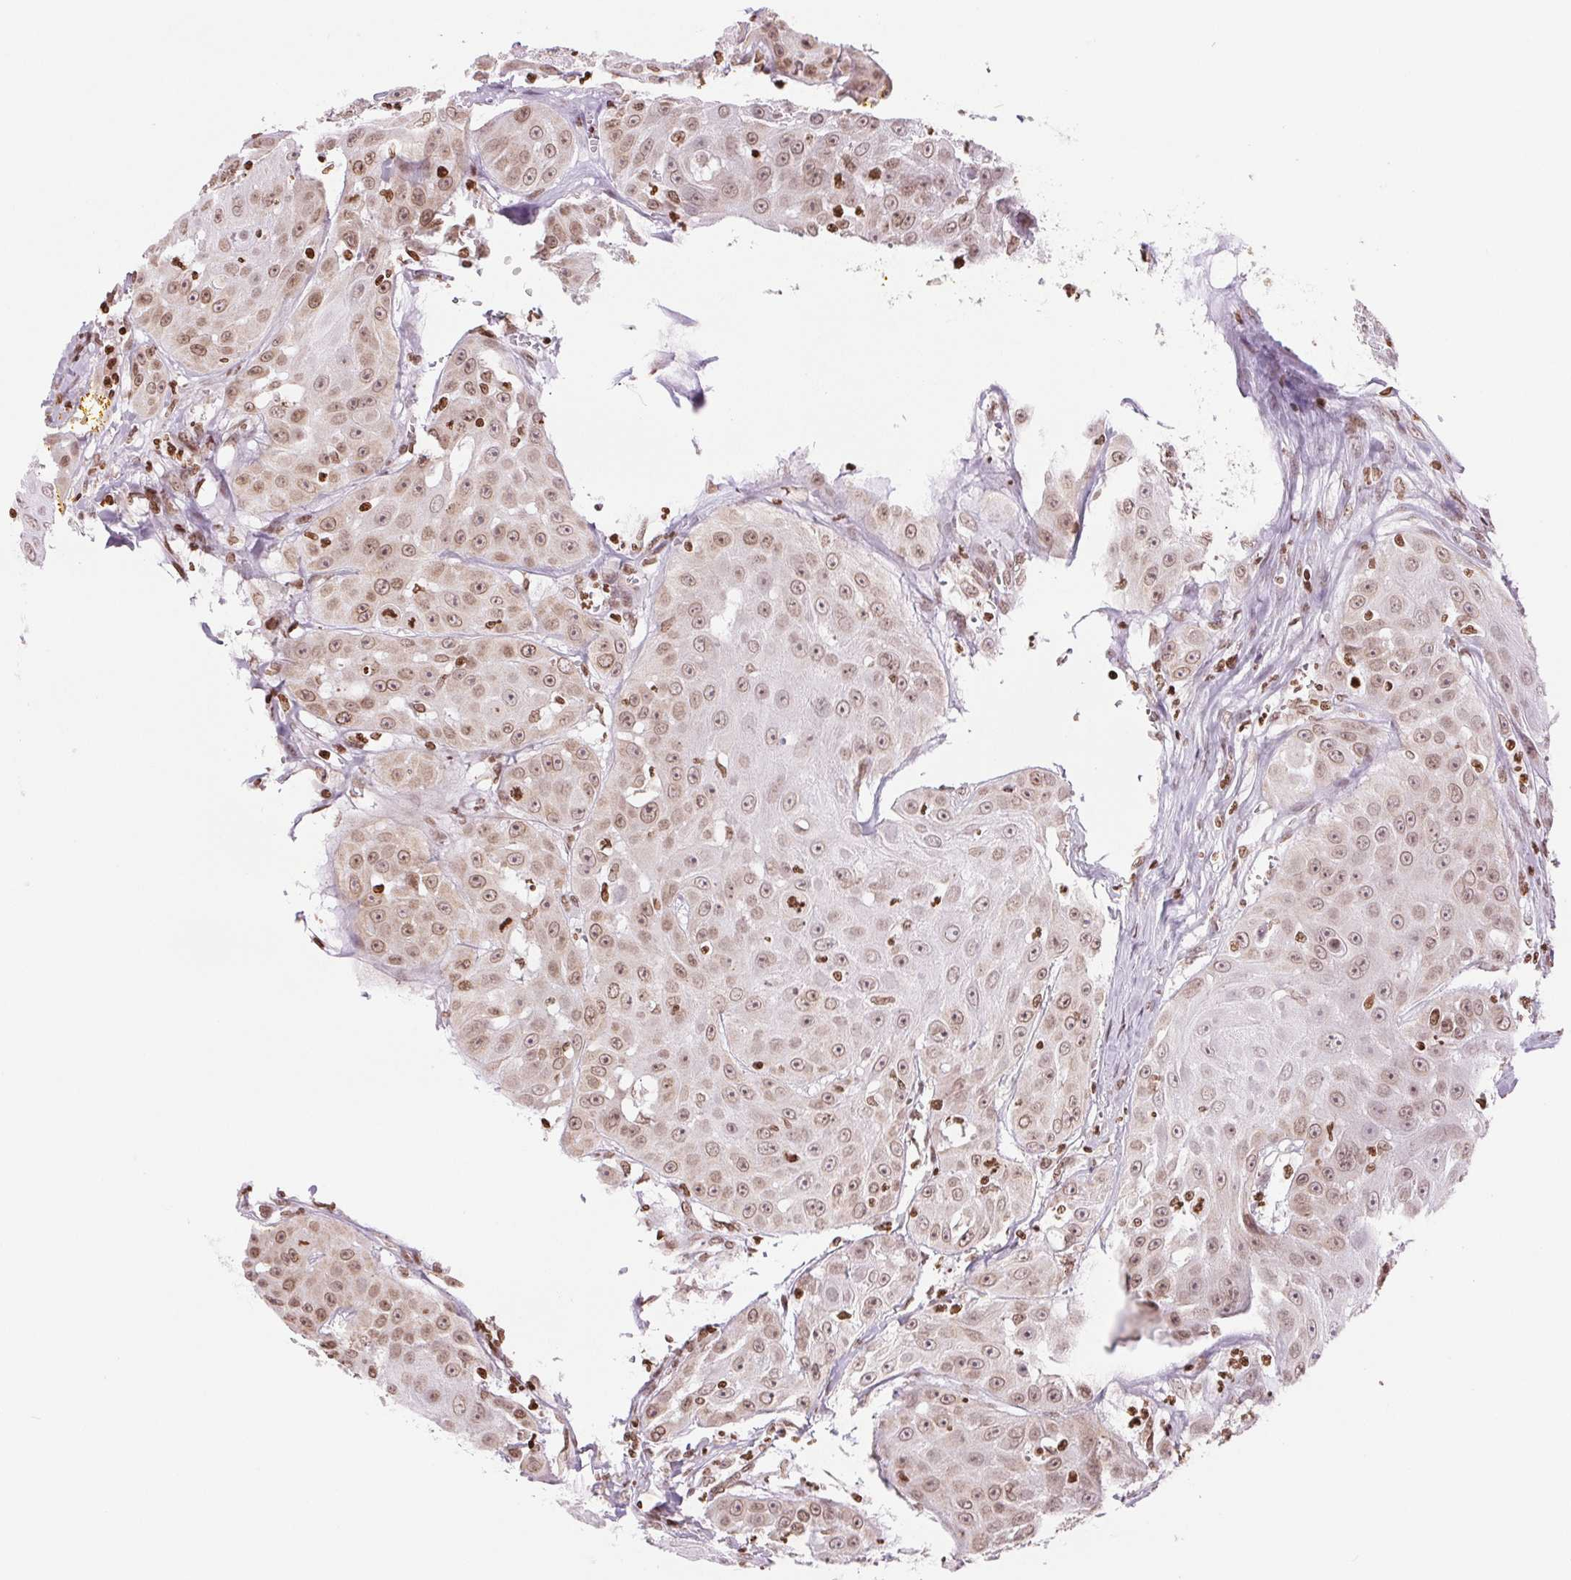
{"staining": {"intensity": "moderate", "quantity": ">75%", "location": "nuclear"}, "tissue": "head and neck cancer", "cell_type": "Tumor cells", "image_type": "cancer", "snomed": [{"axis": "morphology", "description": "Squamous cell carcinoma, NOS"}, {"axis": "topography", "description": "Oral tissue"}, {"axis": "topography", "description": "Head-Neck"}], "caption": "Protein staining by IHC exhibits moderate nuclear staining in approximately >75% of tumor cells in head and neck cancer. Nuclei are stained in blue.", "gene": "SMIM12", "patient": {"sex": "male", "age": 81}}